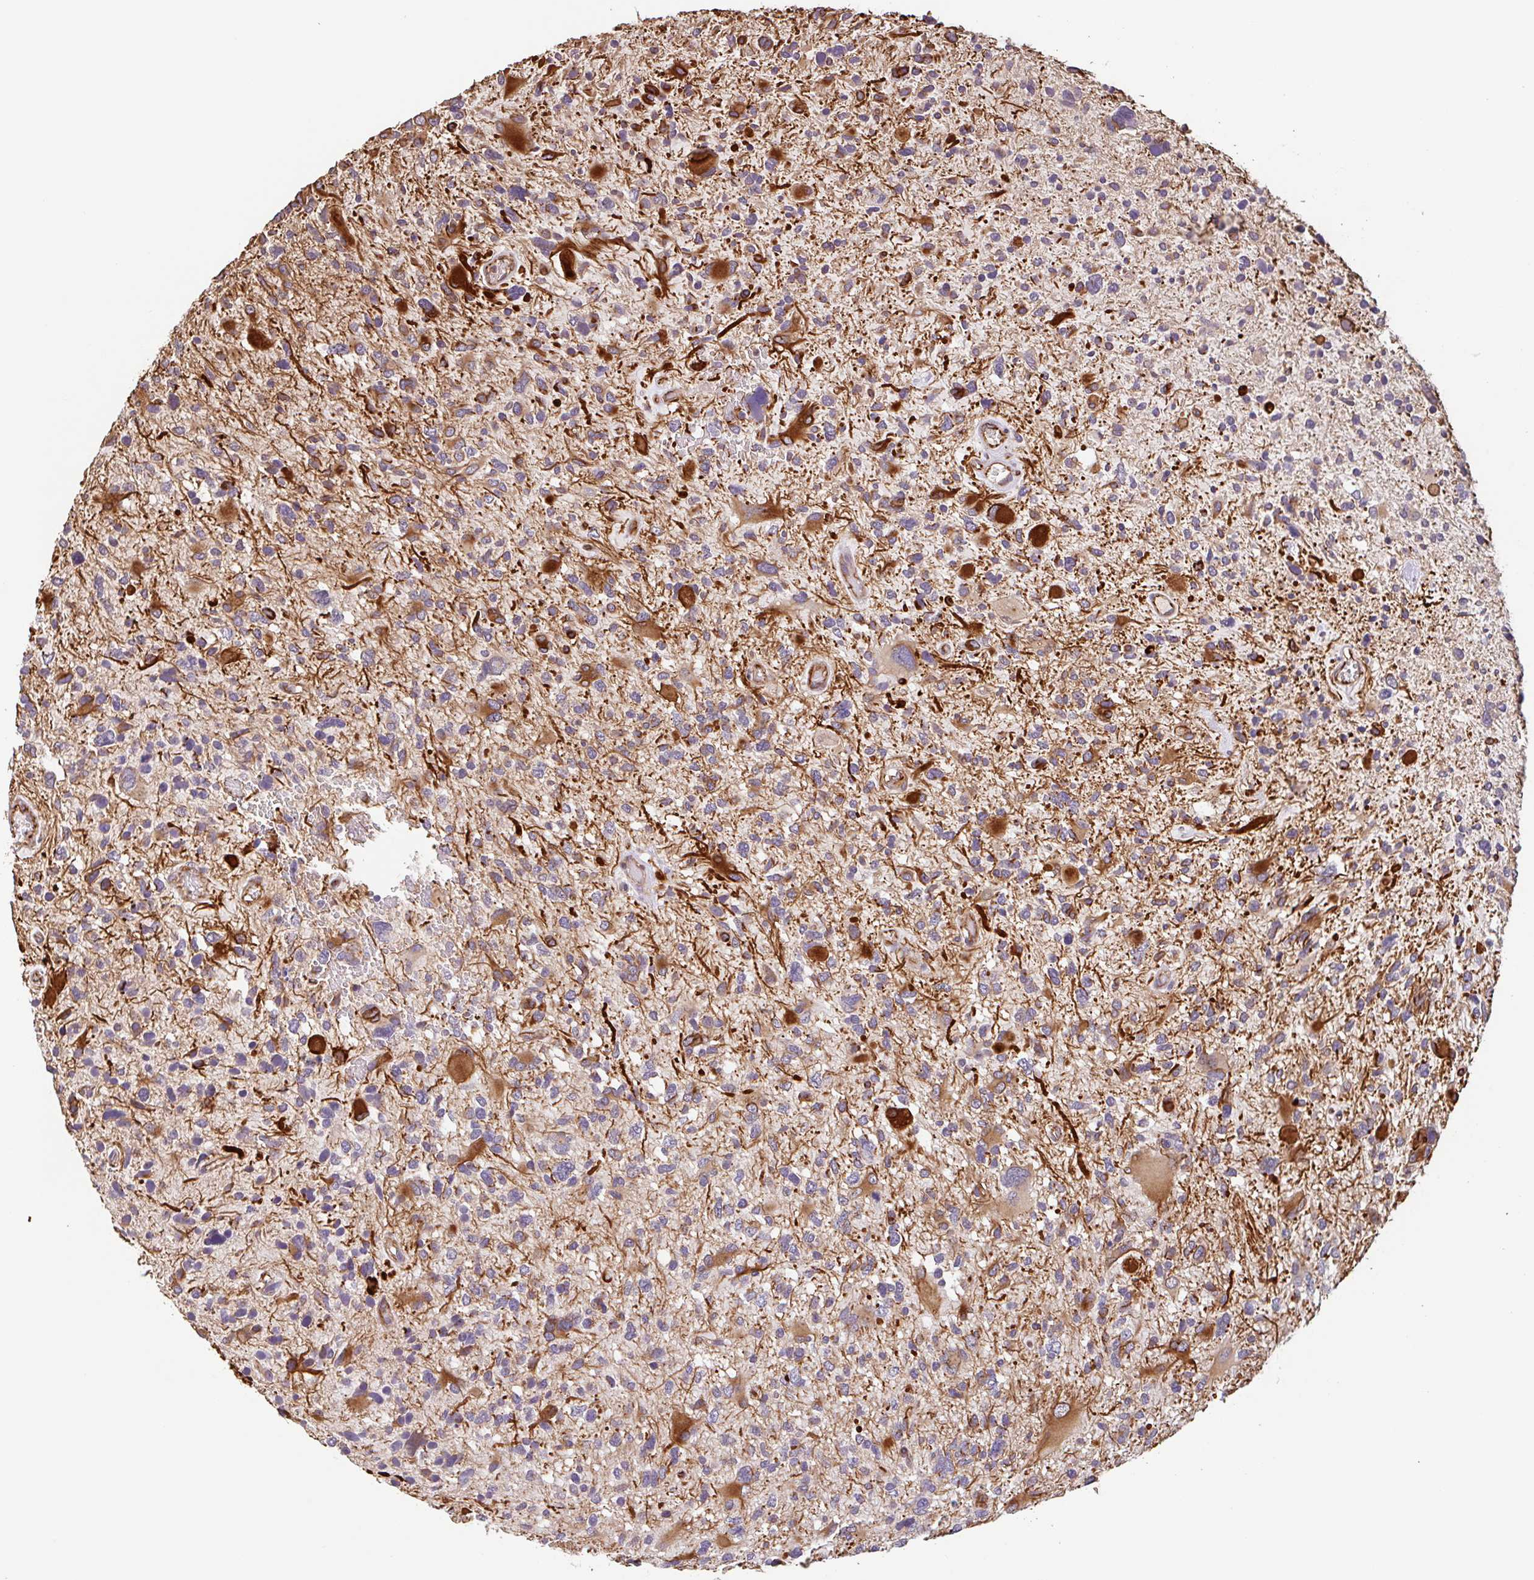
{"staining": {"intensity": "strong", "quantity": "25%-75%", "location": "cytoplasmic/membranous"}, "tissue": "glioma", "cell_type": "Tumor cells", "image_type": "cancer", "snomed": [{"axis": "morphology", "description": "Glioma, malignant, High grade"}, {"axis": "topography", "description": "Brain"}], "caption": "This histopathology image exhibits malignant glioma (high-grade) stained with immunohistochemistry (IHC) to label a protein in brown. The cytoplasmic/membranous of tumor cells show strong positivity for the protein. Nuclei are counter-stained blue.", "gene": "ZNF790", "patient": {"sex": "female", "age": 11}}